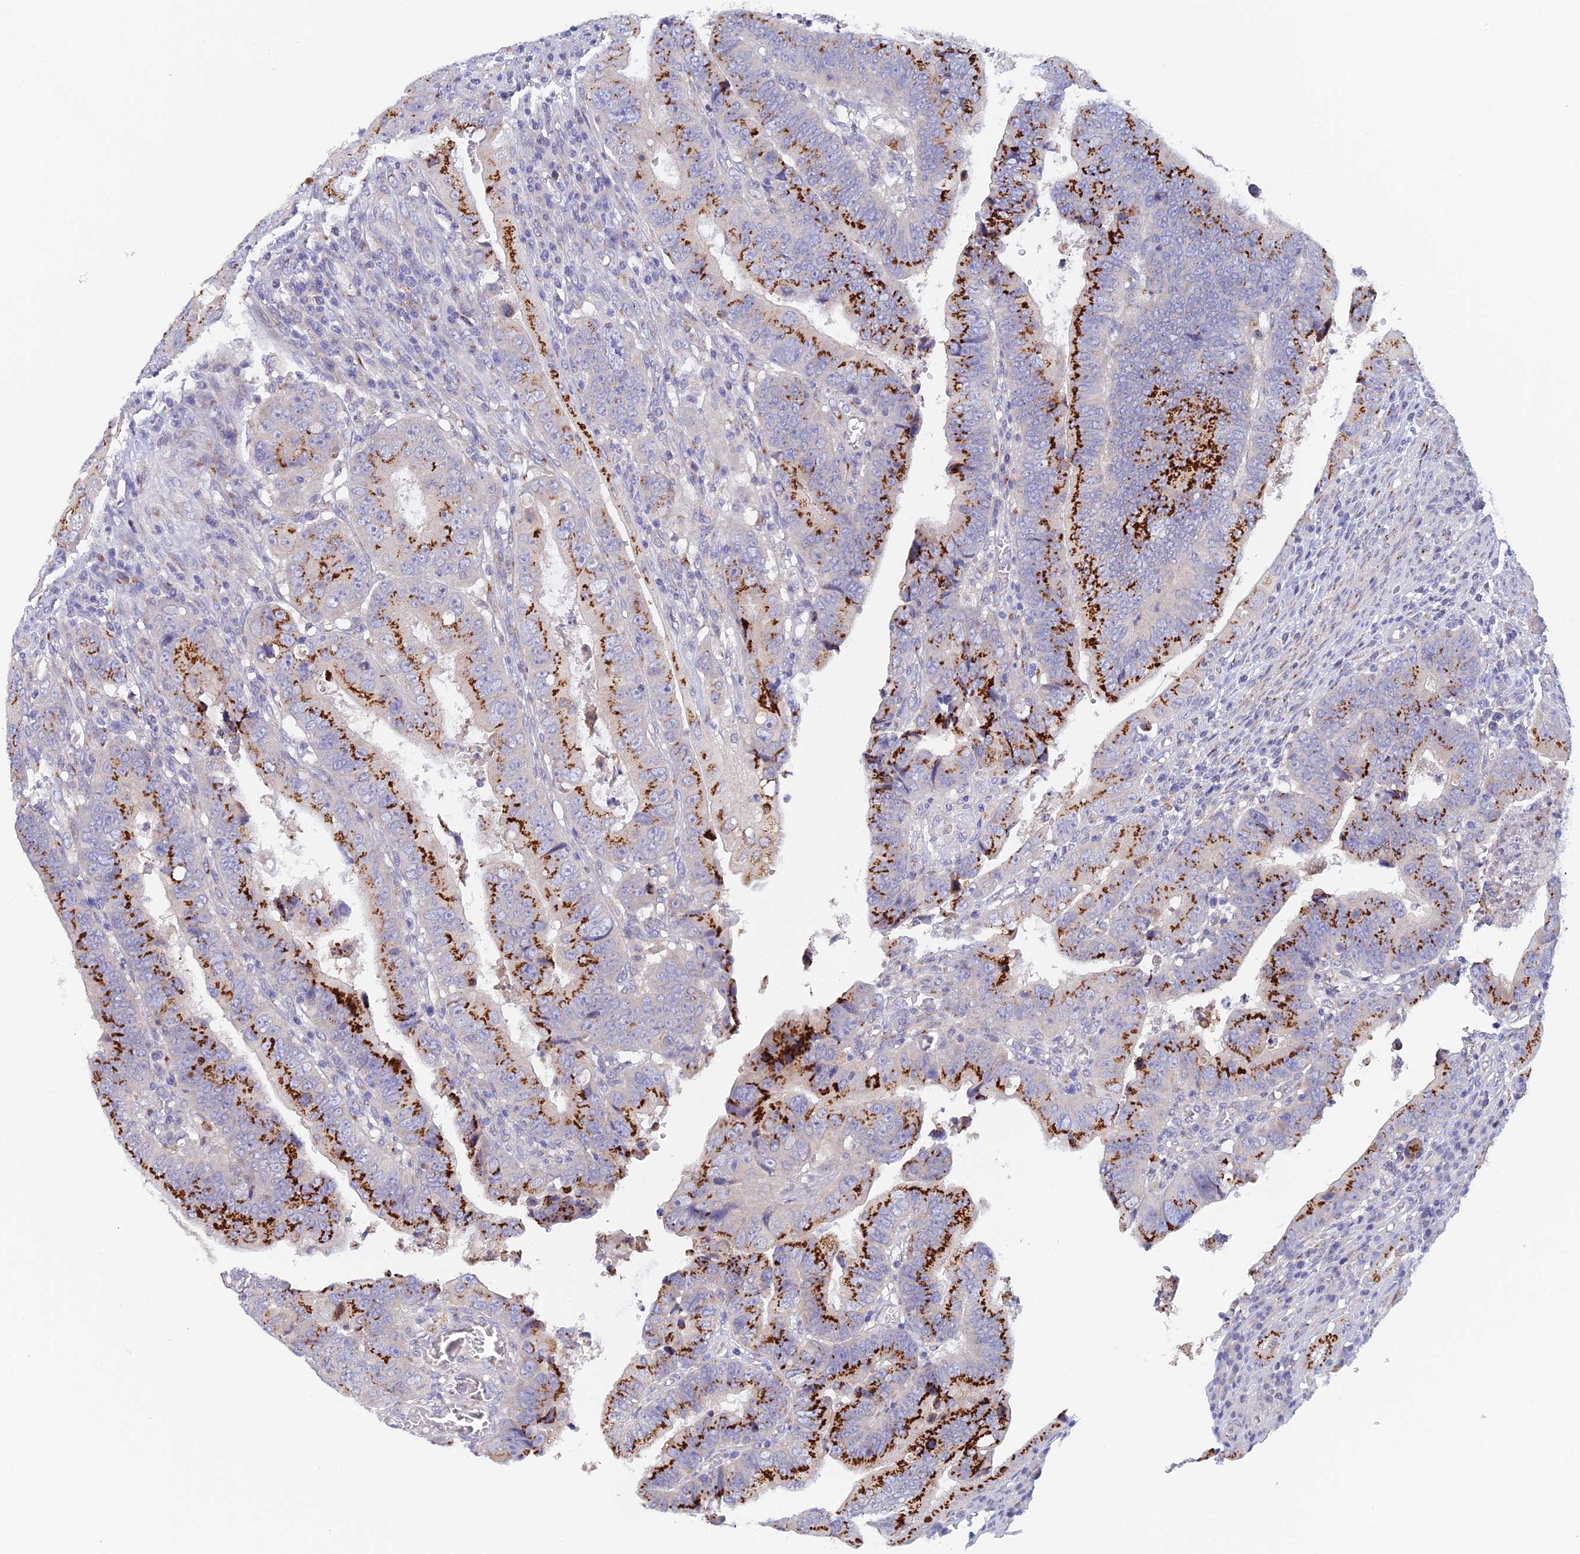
{"staining": {"intensity": "strong", "quantity": "25%-75%", "location": "cytoplasmic/membranous"}, "tissue": "colorectal cancer", "cell_type": "Tumor cells", "image_type": "cancer", "snomed": [{"axis": "morphology", "description": "Normal tissue, NOS"}, {"axis": "morphology", "description": "Adenocarcinoma, NOS"}, {"axis": "topography", "description": "Rectum"}], "caption": "A high-resolution micrograph shows immunohistochemistry staining of colorectal adenocarcinoma, which reveals strong cytoplasmic/membranous expression in about 25%-75% of tumor cells.", "gene": "SLC24A3", "patient": {"sex": "female", "age": 65}}